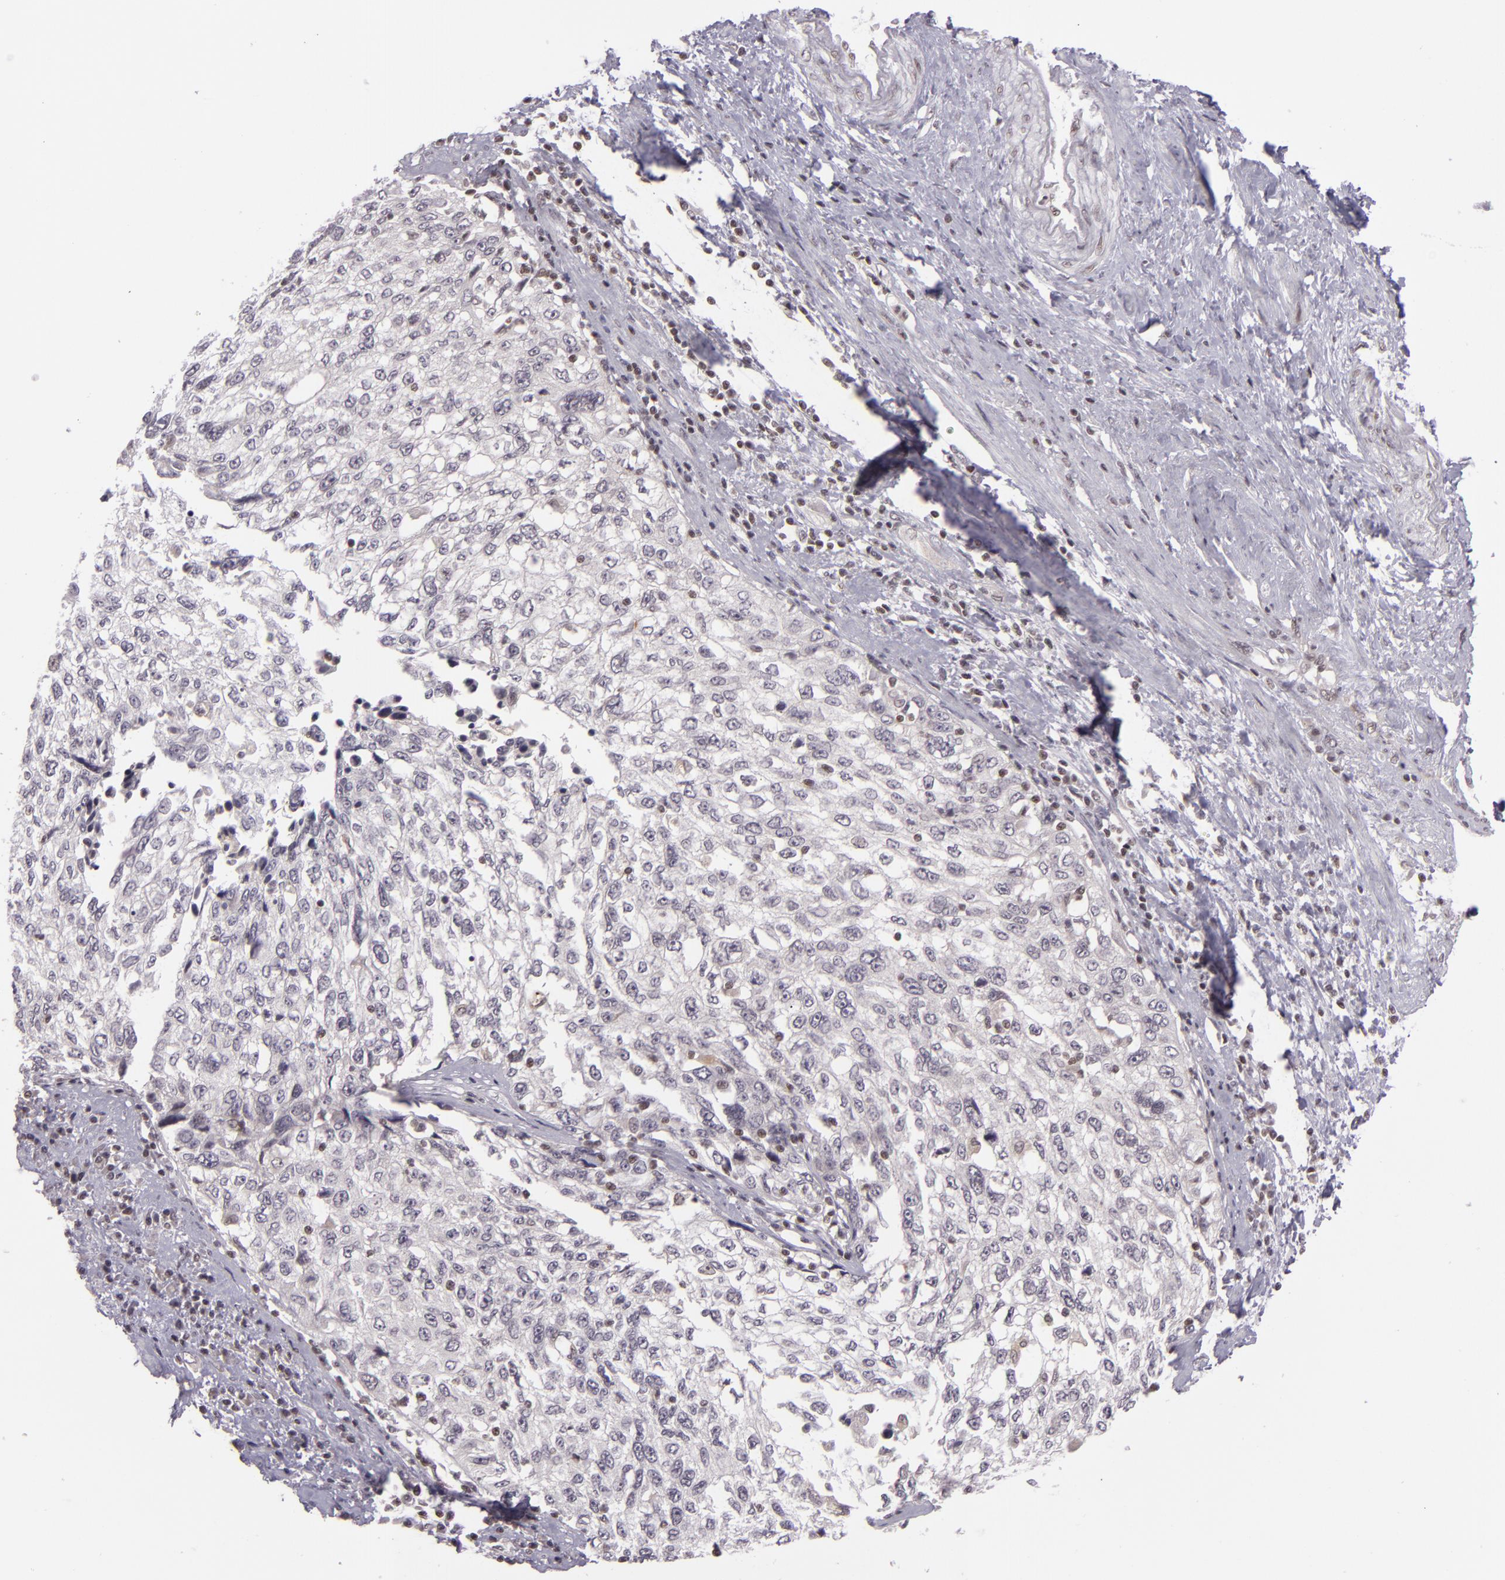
{"staining": {"intensity": "weak", "quantity": "<25%", "location": "nuclear"}, "tissue": "cervical cancer", "cell_type": "Tumor cells", "image_type": "cancer", "snomed": [{"axis": "morphology", "description": "Squamous cell carcinoma, NOS"}, {"axis": "topography", "description": "Cervix"}], "caption": "DAB immunohistochemical staining of squamous cell carcinoma (cervical) reveals no significant staining in tumor cells.", "gene": "ZFX", "patient": {"sex": "female", "age": 57}}